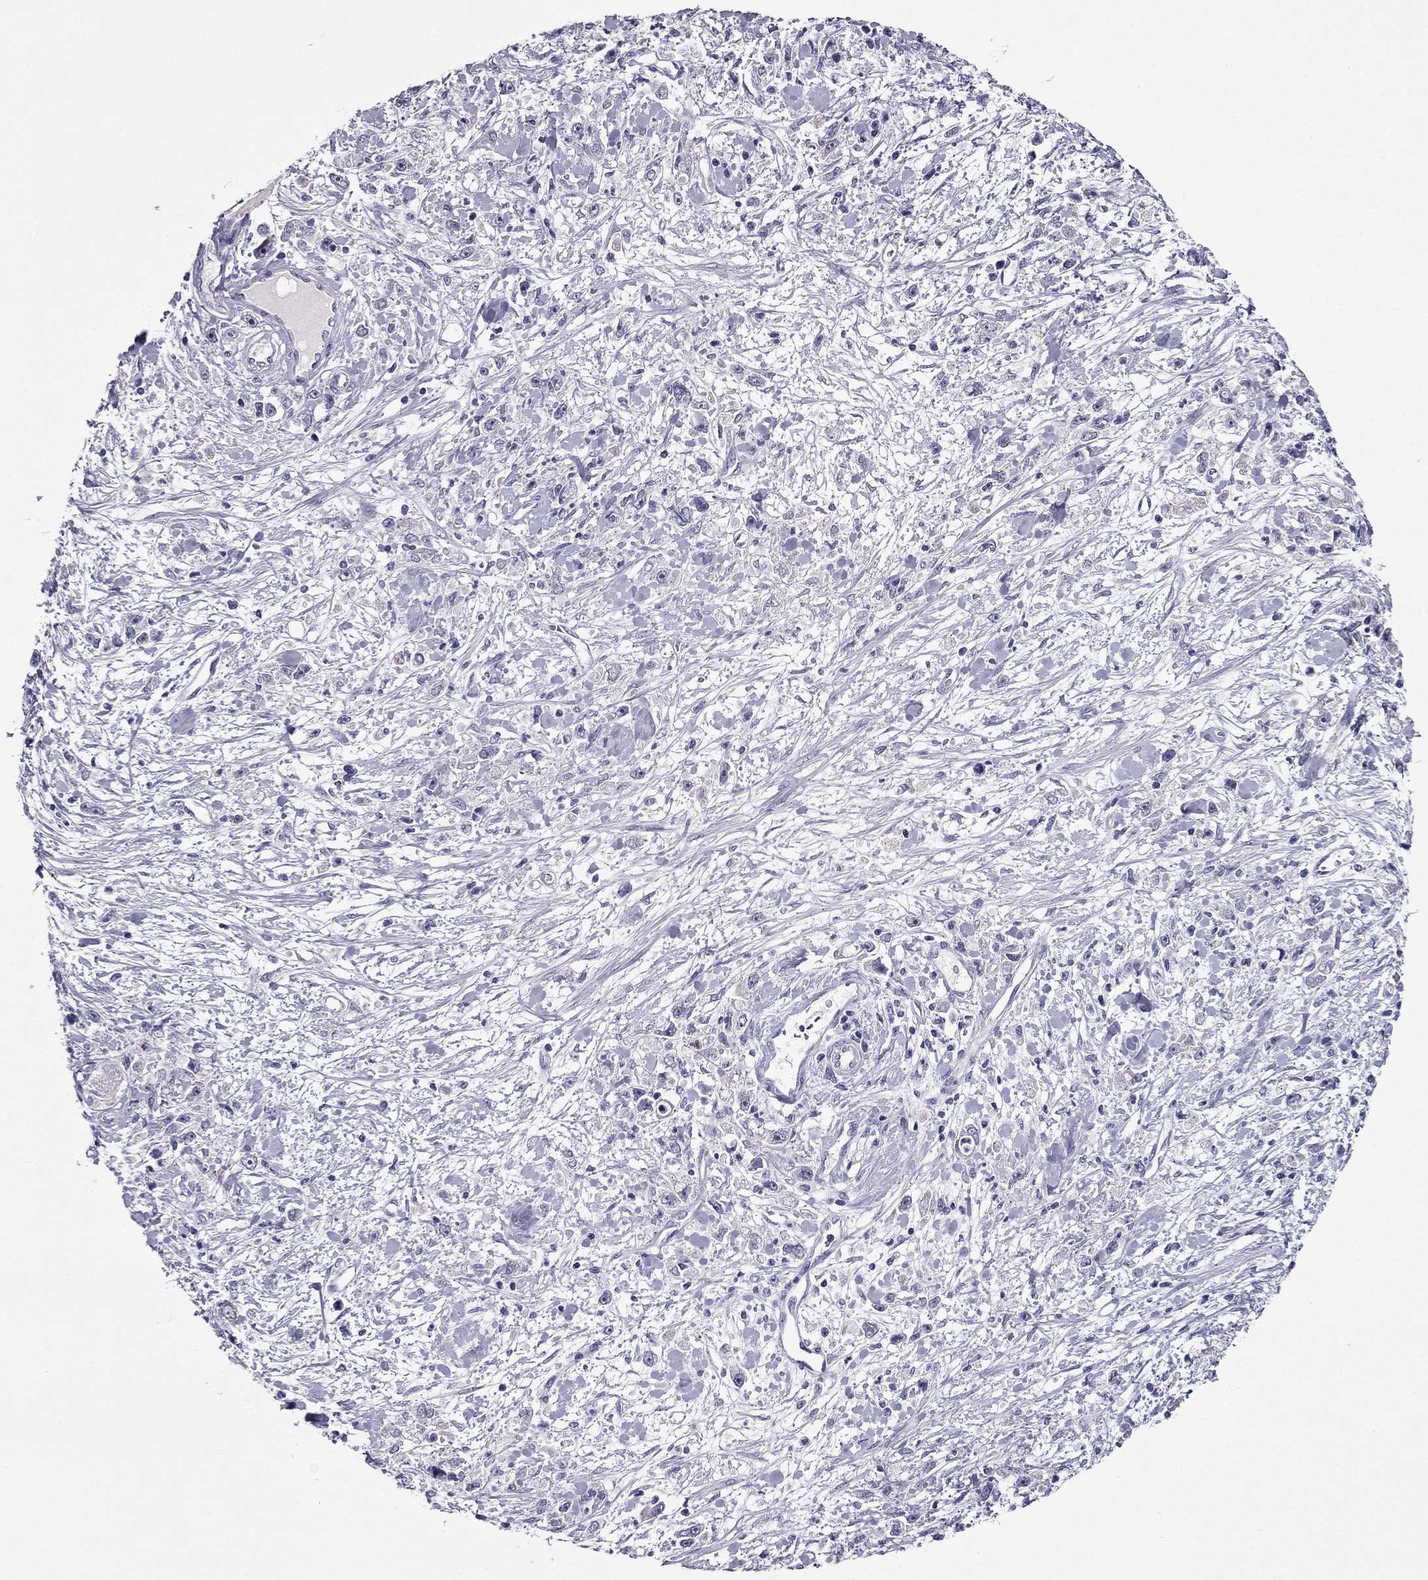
{"staining": {"intensity": "negative", "quantity": "none", "location": "none"}, "tissue": "stomach cancer", "cell_type": "Tumor cells", "image_type": "cancer", "snomed": [{"axis": "morphology", "description": "Adenocarcinoma, NOS"}, {"axis": "topography", "description": "Stomach"}], "caption": "The IHC micrograph has no significant expression in tumor cells of stomach cancer (adenocarcinoma) tissue.", "gene": "MYBPH", "patient": {"sex": "female", "age": 59}}